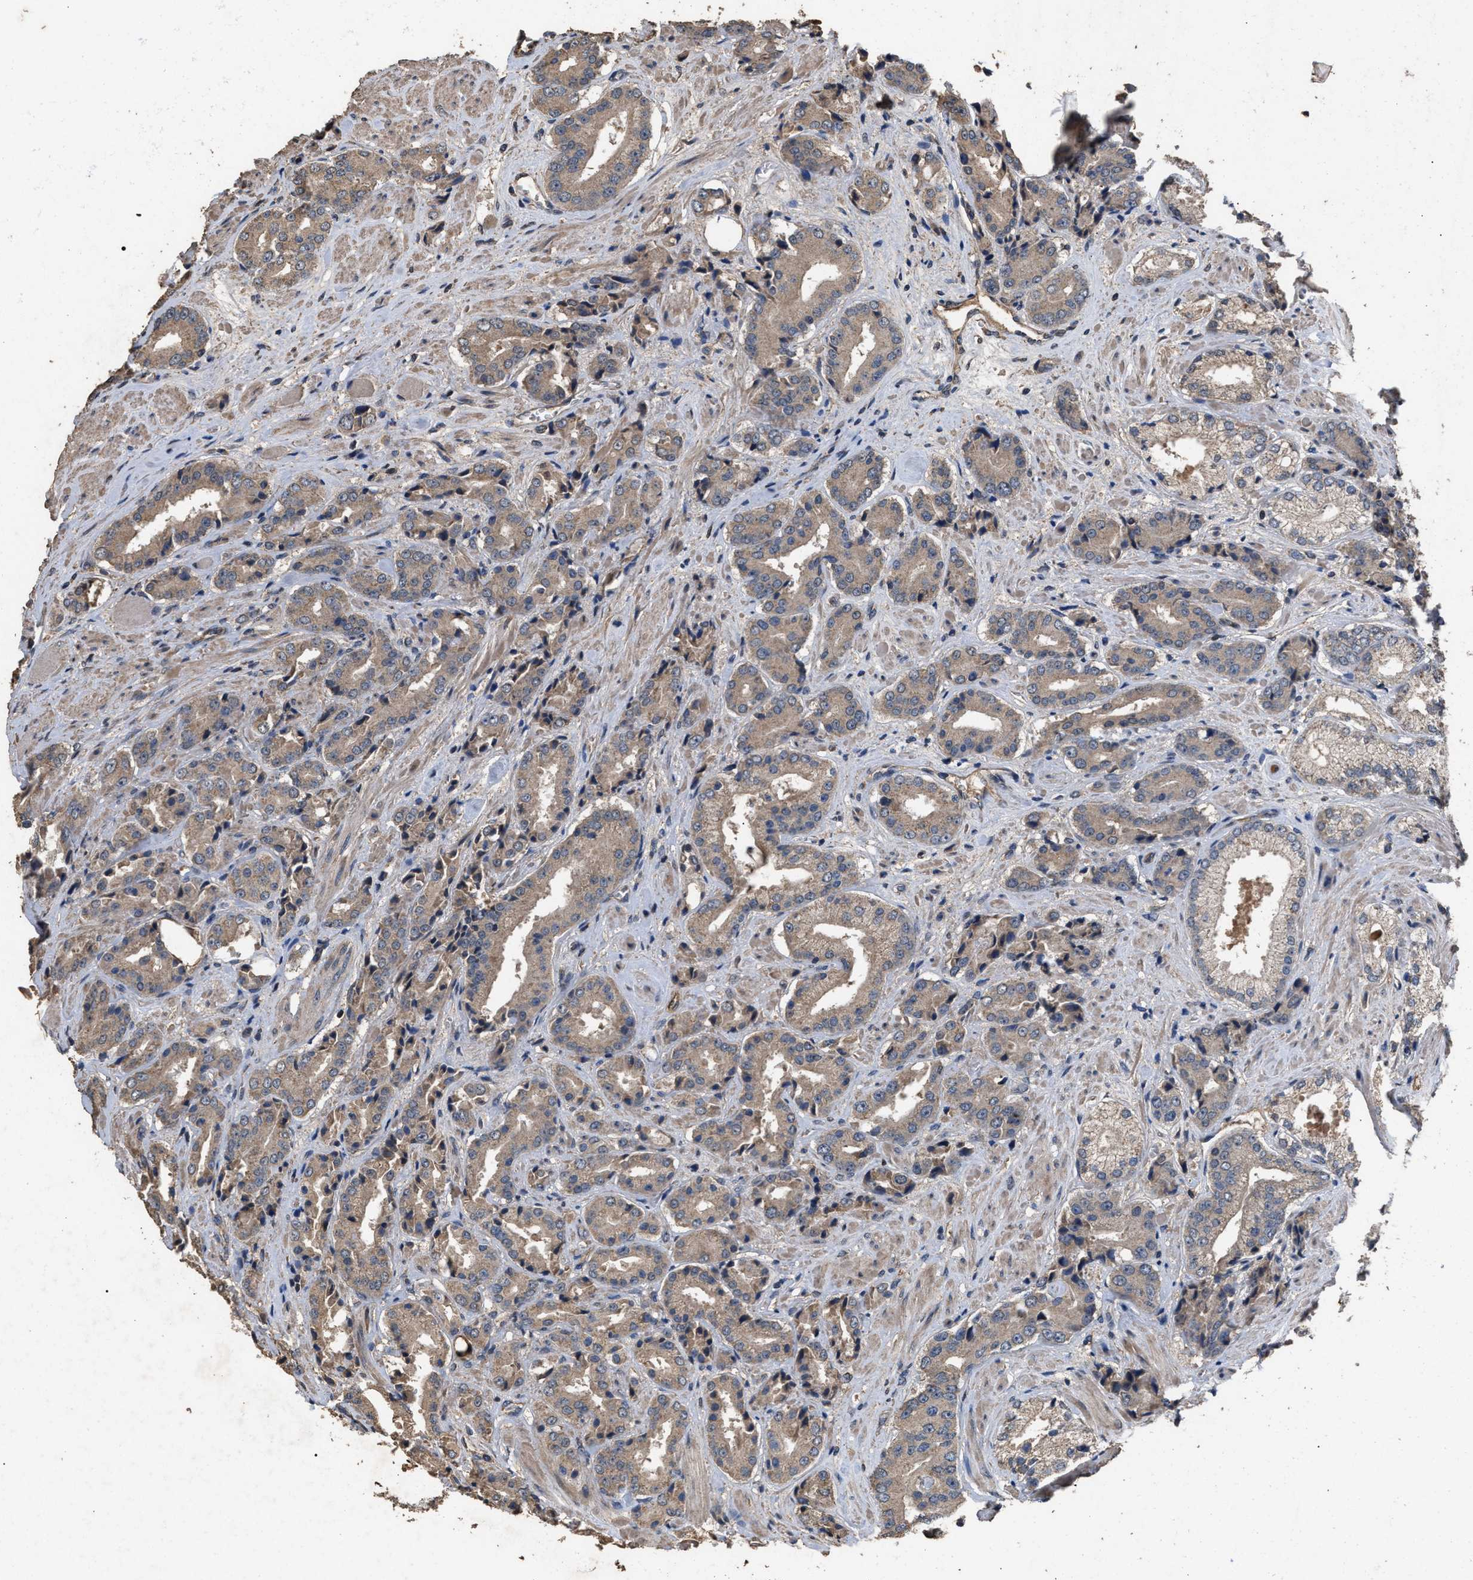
{"staining": {"intensity": "weak", "quantity": ">75%", "location": "cytoplasmic/membranous"}, "tissue": "prostate cancer", "cell_type": "Tumor cells", "image_type": "cancer", "snomed": [{"axis": "morphology", "description": "Adenocarcinoma, High grade"}, {"axis": "topography", "description": "Prostate"}], "caption": "Protein positivity by immunohistochemistry (IHC) displays weak cytoplasmic/membranous expression in approximately >75% of tumor cells in prostate cancer (adenocarcinoma (high-grade)).", "gene": "HTRA3", "patient": {"sex": "male", "age": 71}}